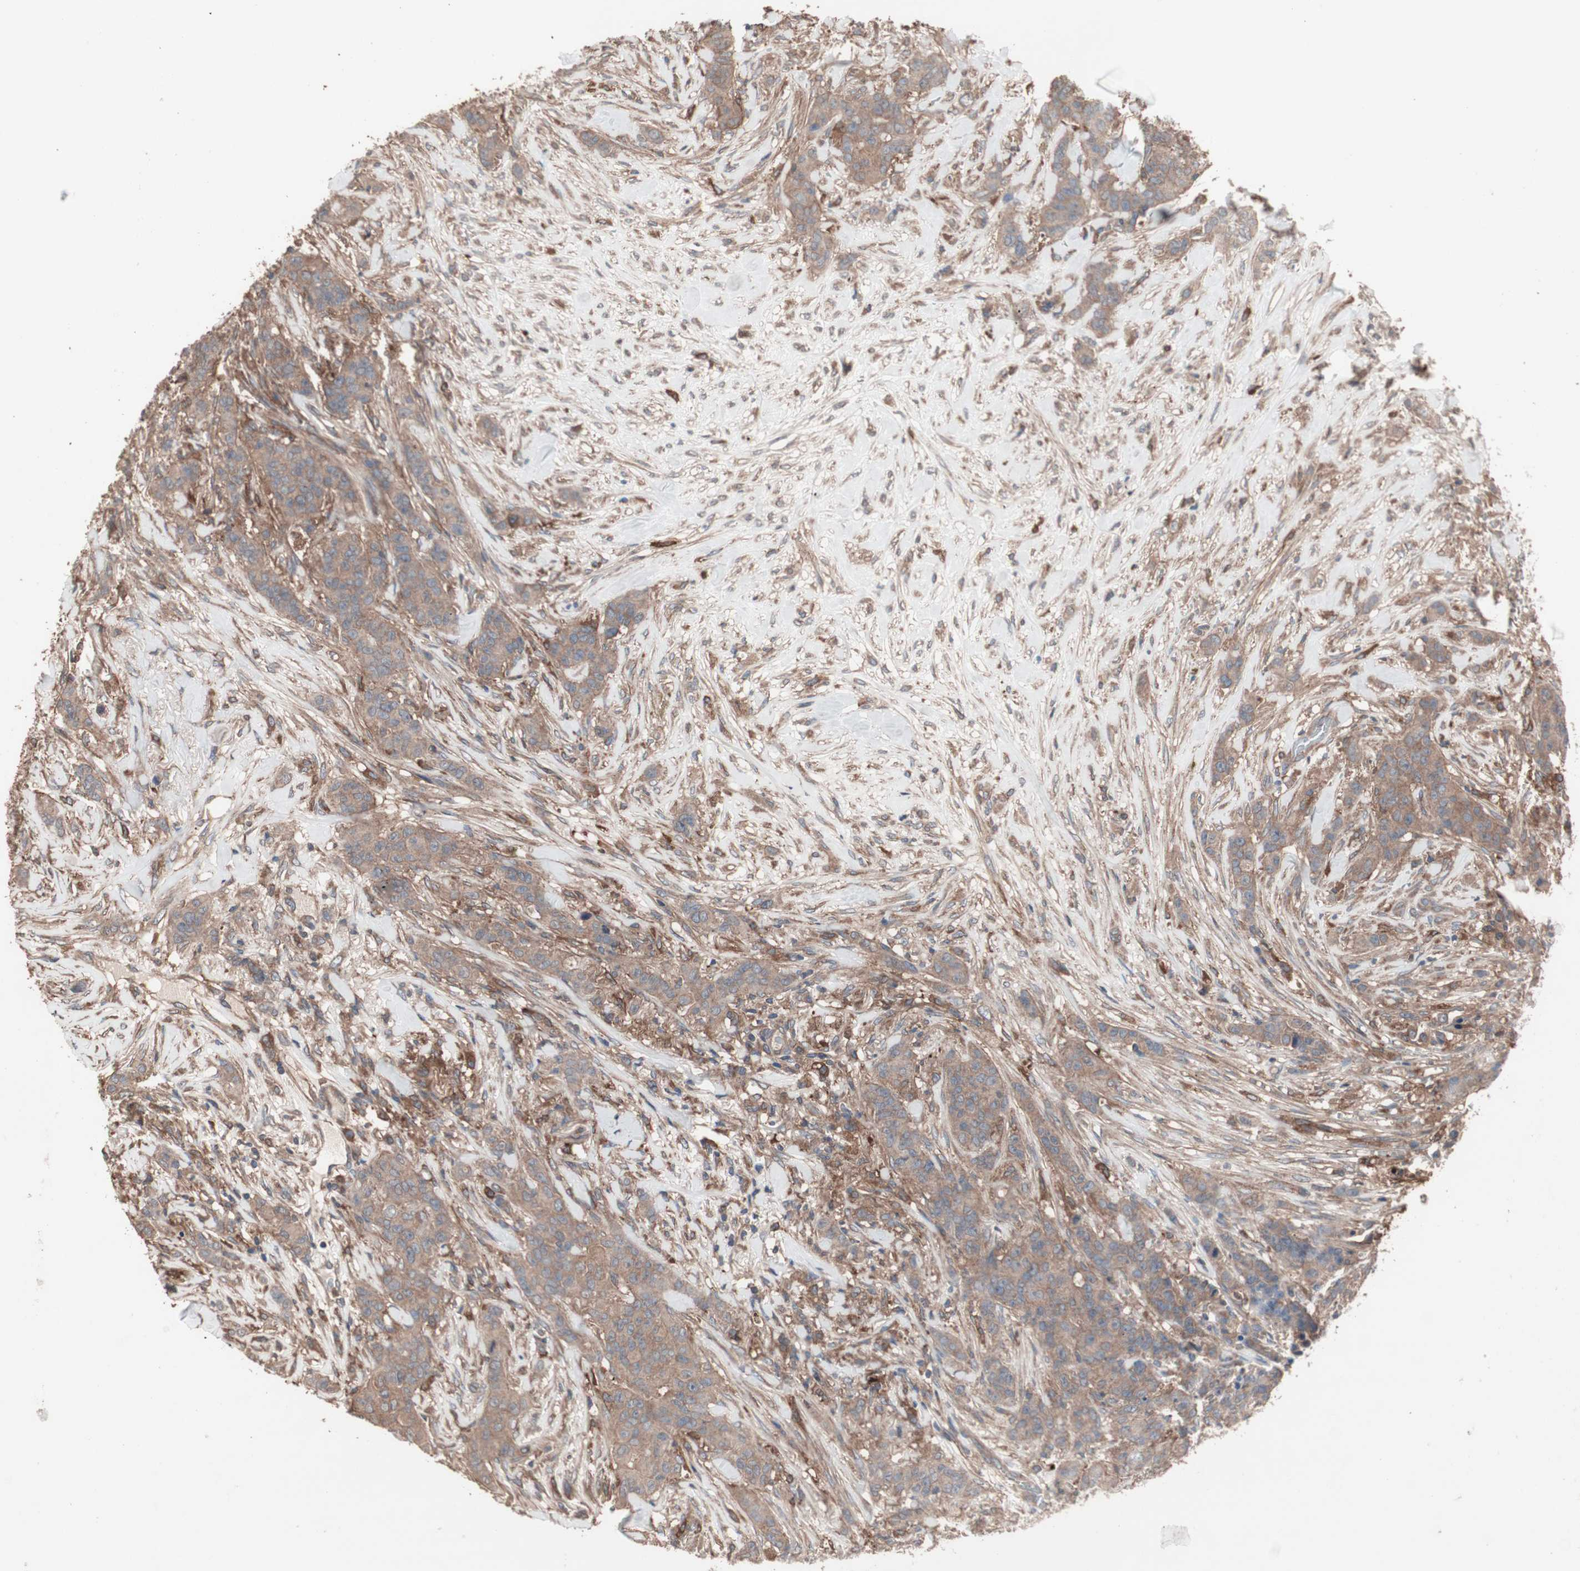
{"staining": {"intensity": "moderate", "quantity": ">75%", "location": "cytoplasmic/membranous"}, "tissue": "breast cancer", "cell_type": "Tumor cells", "image_type": "cancer", "snomed": [{"axis": "morphology", "description": "Duct carcinoma"}, {"axis": "topography", "description": "Breast"}], "caption": "Brown immunohistochemical staining in breast cancer (intraductal carcinoma) demonstrates moderate cytoplasmic/membranous positivity in approximately >75% of tumor cells.", "gene": "ATG7", "patient": {"sex": "female", "age": 40}}